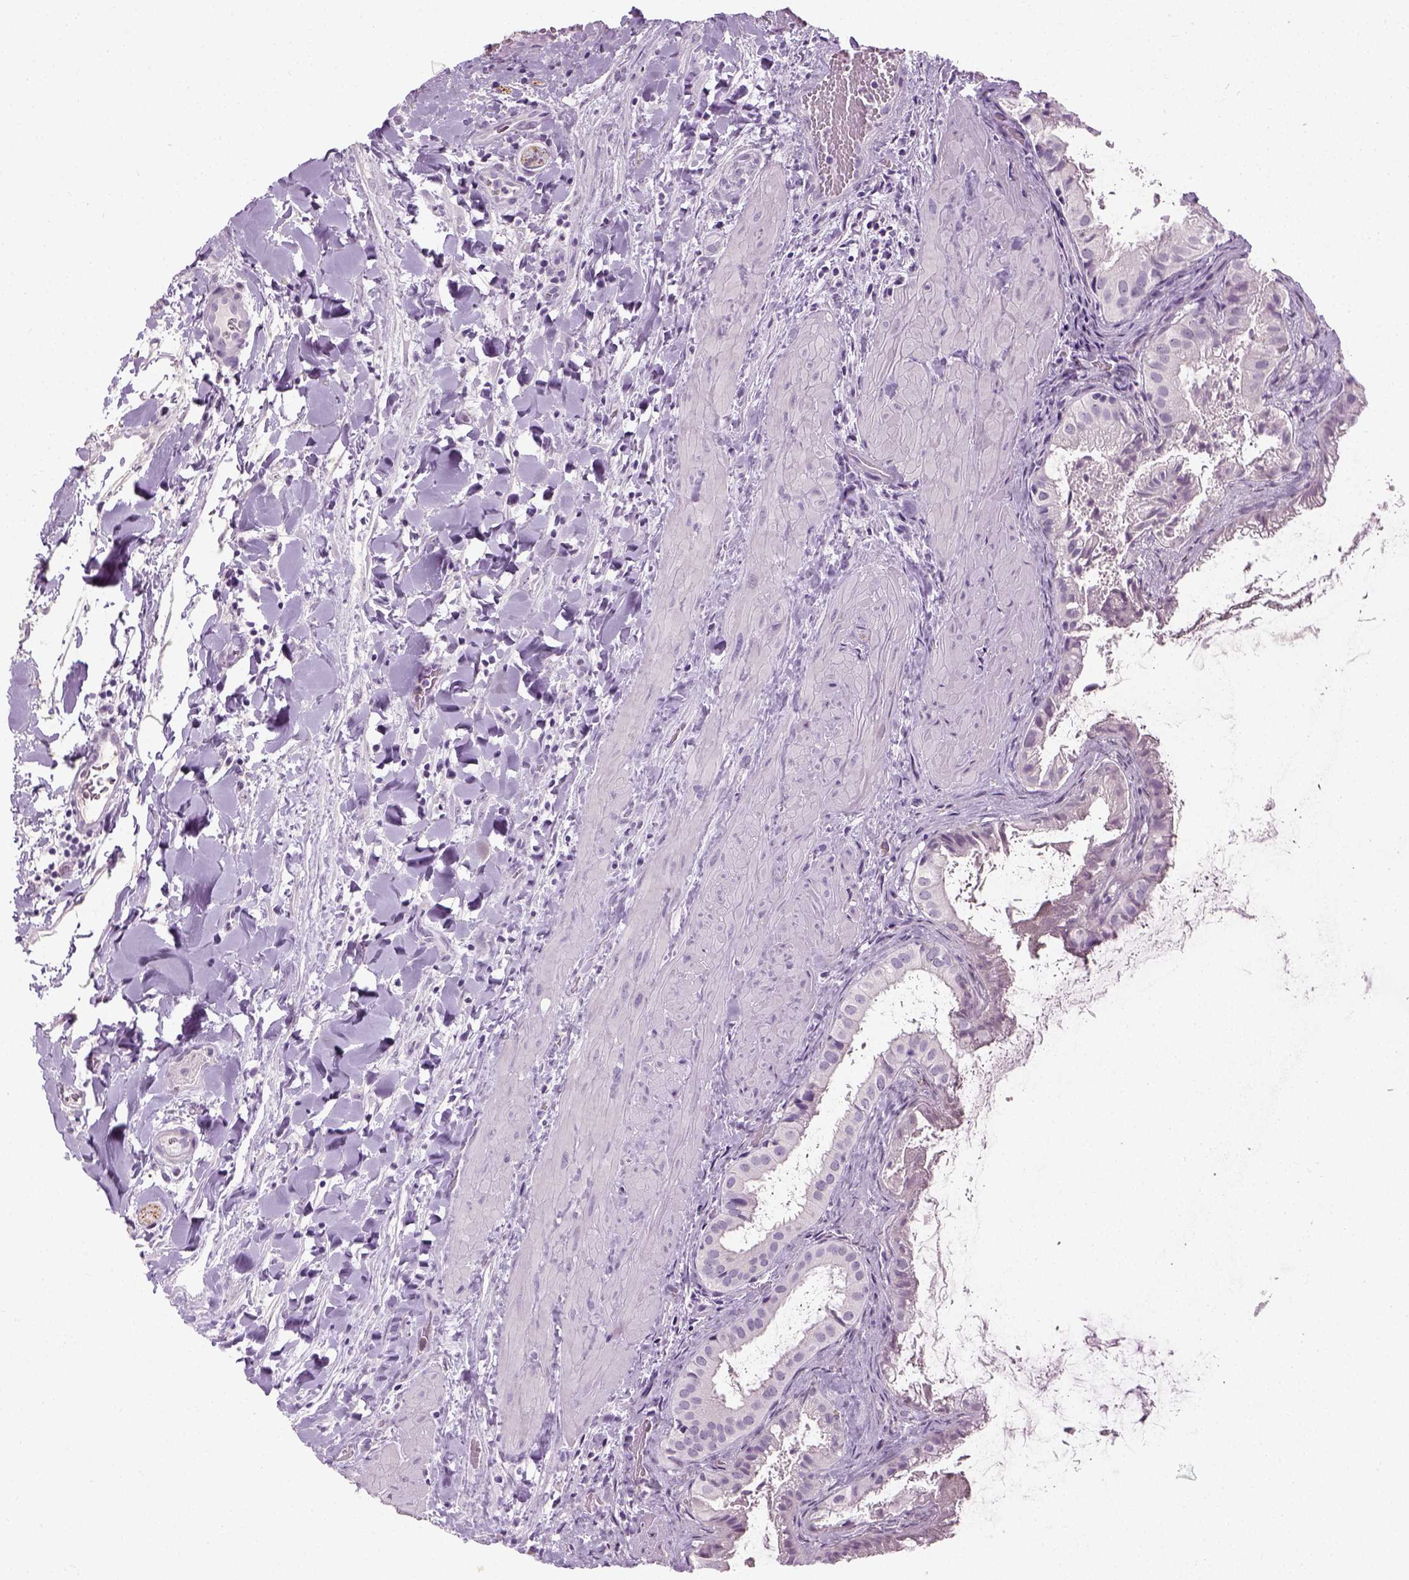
{"staining": {"intensity": "negative", "quantity": "none", "location": "none"}, "tissue": "gallbladder", "cell_type": "Glandular cells", "image_type": "normal", "snomed": [{"axis": "morphology", "description": "Normal tissue, NOS"}, {"axis": "topography", "description": "Gallbladder"}], "caption": "This histopathology image is of benign gallbladder stained with immunohistochemistry (IHC) to label a protein in brown with the nuclei are counter-stained blue. There is no positivity in glandular cells.", "gene": "TH", "patient": {"sex": "male", "age": 70}}